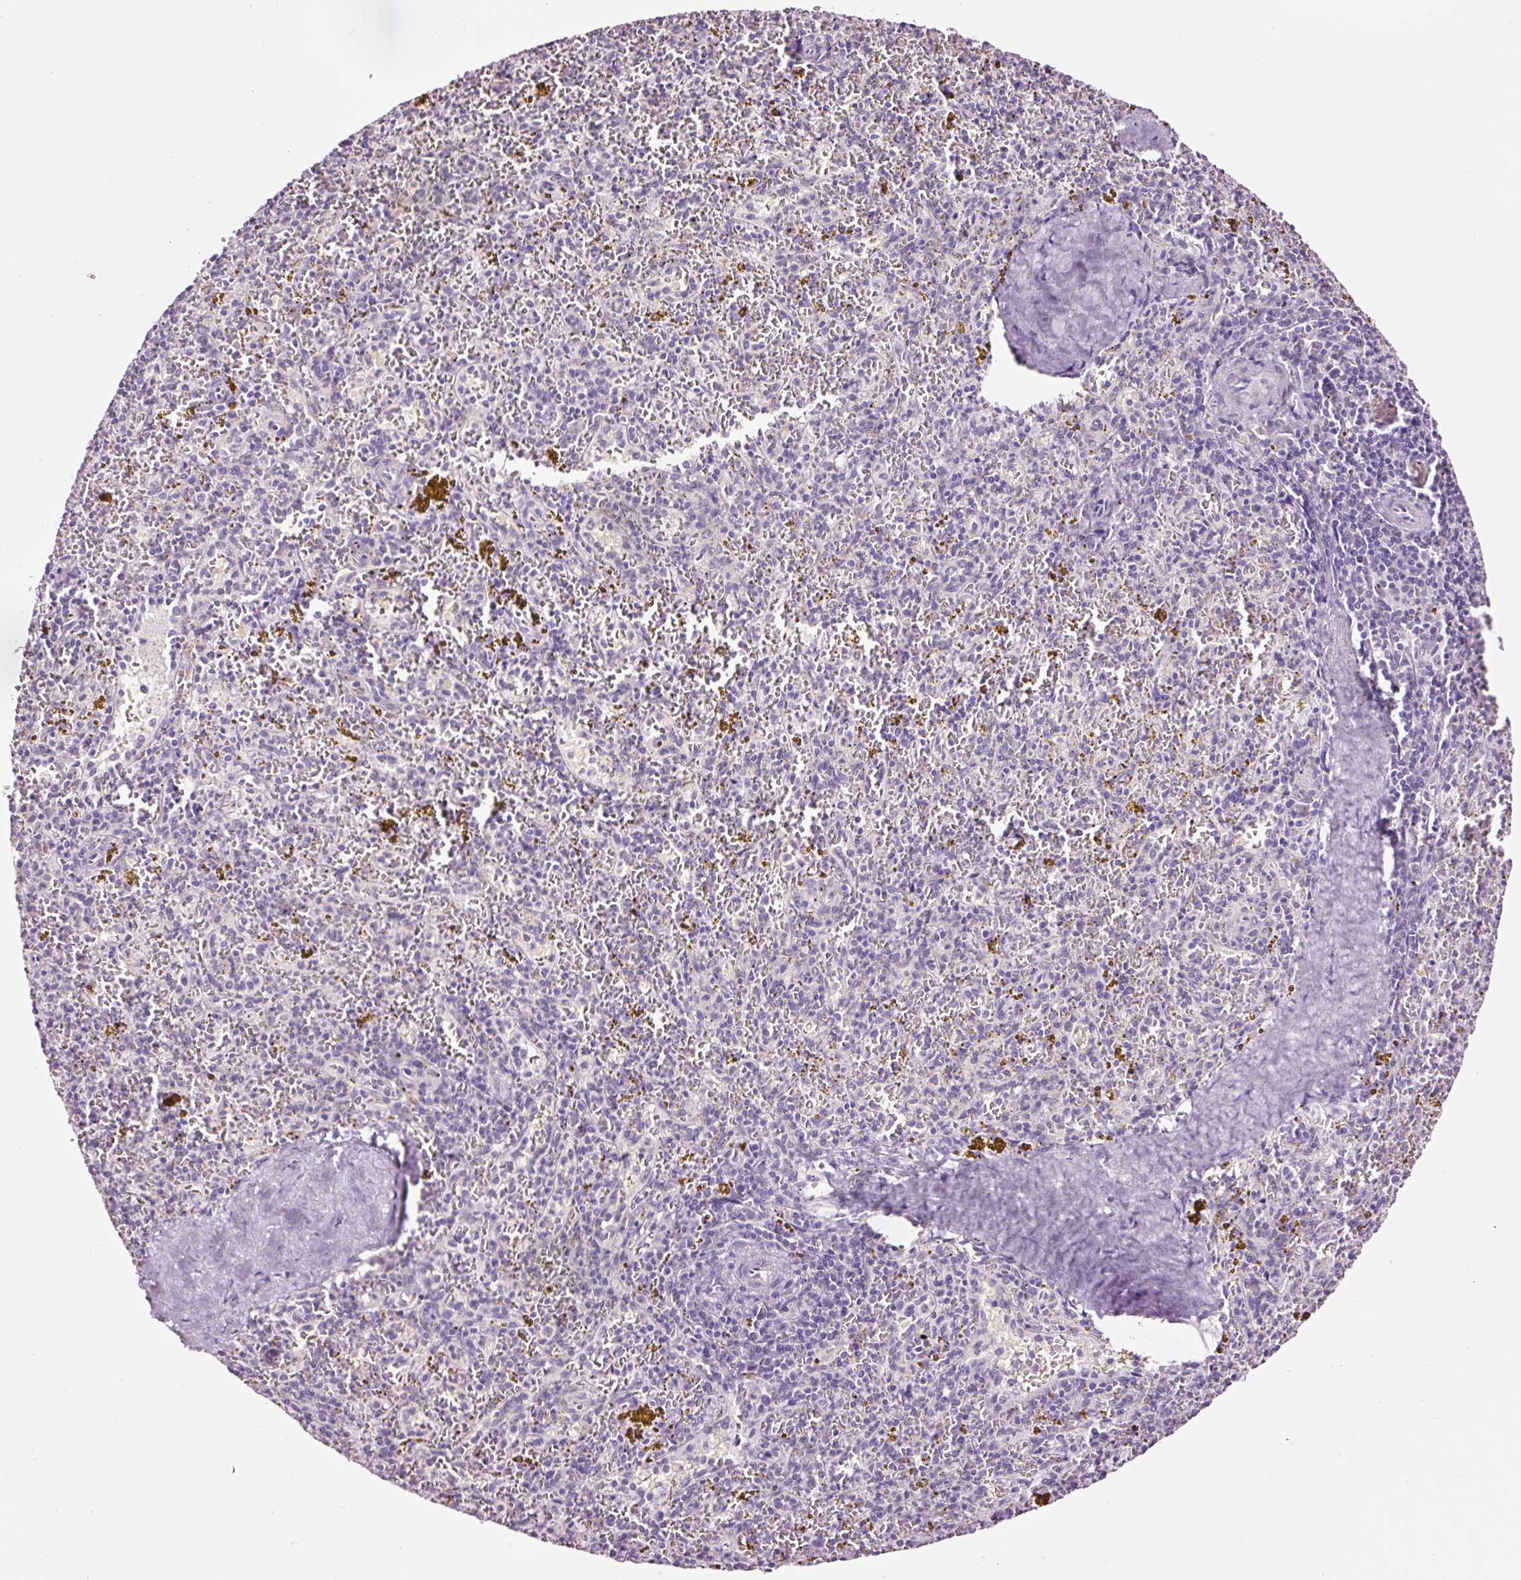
{"staining": {"intensity": "negative", "quantity": "none", "location": "none"}, "tissue": "spleen", "cell_type": "Cells in red pulp", "image_type": "normal", "snomed": [{"axis": "morphology", "description": "Normal tissue, NOS"}, {"axis": "topography", "description": "Spleen"}], "caption": "Spleen stained for a protein using IHC displays no staining cells in red pulp.", "gene": "RTF2", "patient": {"sex": "male", "age": 57}}